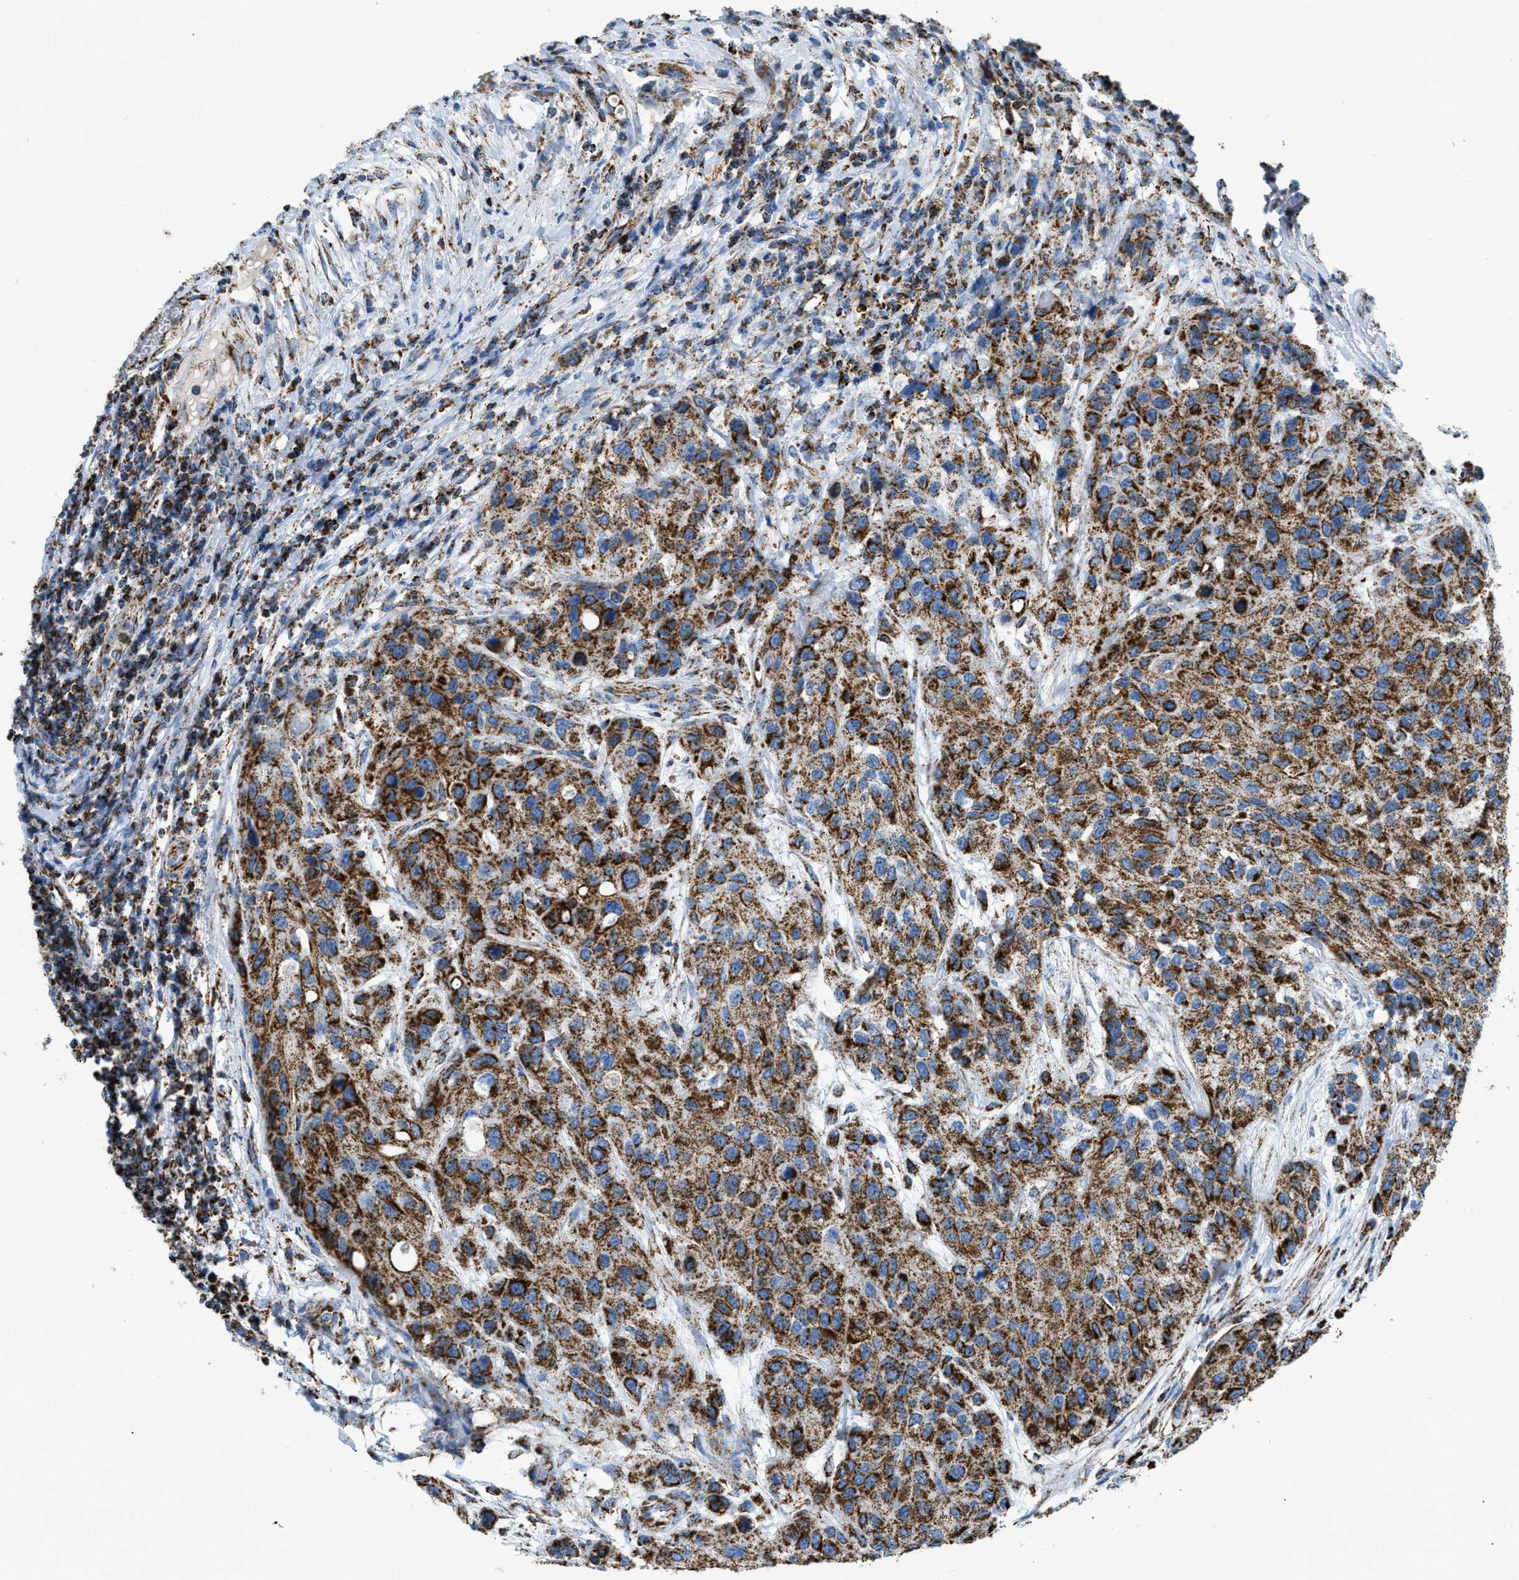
{"staining": {"intensity": "strong", "quantity": ">75%", "location": "cytoplasmic/membranous"}, "tissue": "urothelial cancer", "cell_type": "Tumor cells", "image_type": "cancer", "snomed": [{"axis": "morphology", "description": "Urothelial carcinoma, High grade"}, {"axis": "topography", "description": "Urinary bladder"}], "caption": "Urothelial carcinoma (high-grade) tissue displays strong cytoplasmic/membranous staining in approximately >75% of tumor cells, visualized by immunohistochemistry.", "gene": "ETFB", "patient": {"sex": "female", "age": 56}}